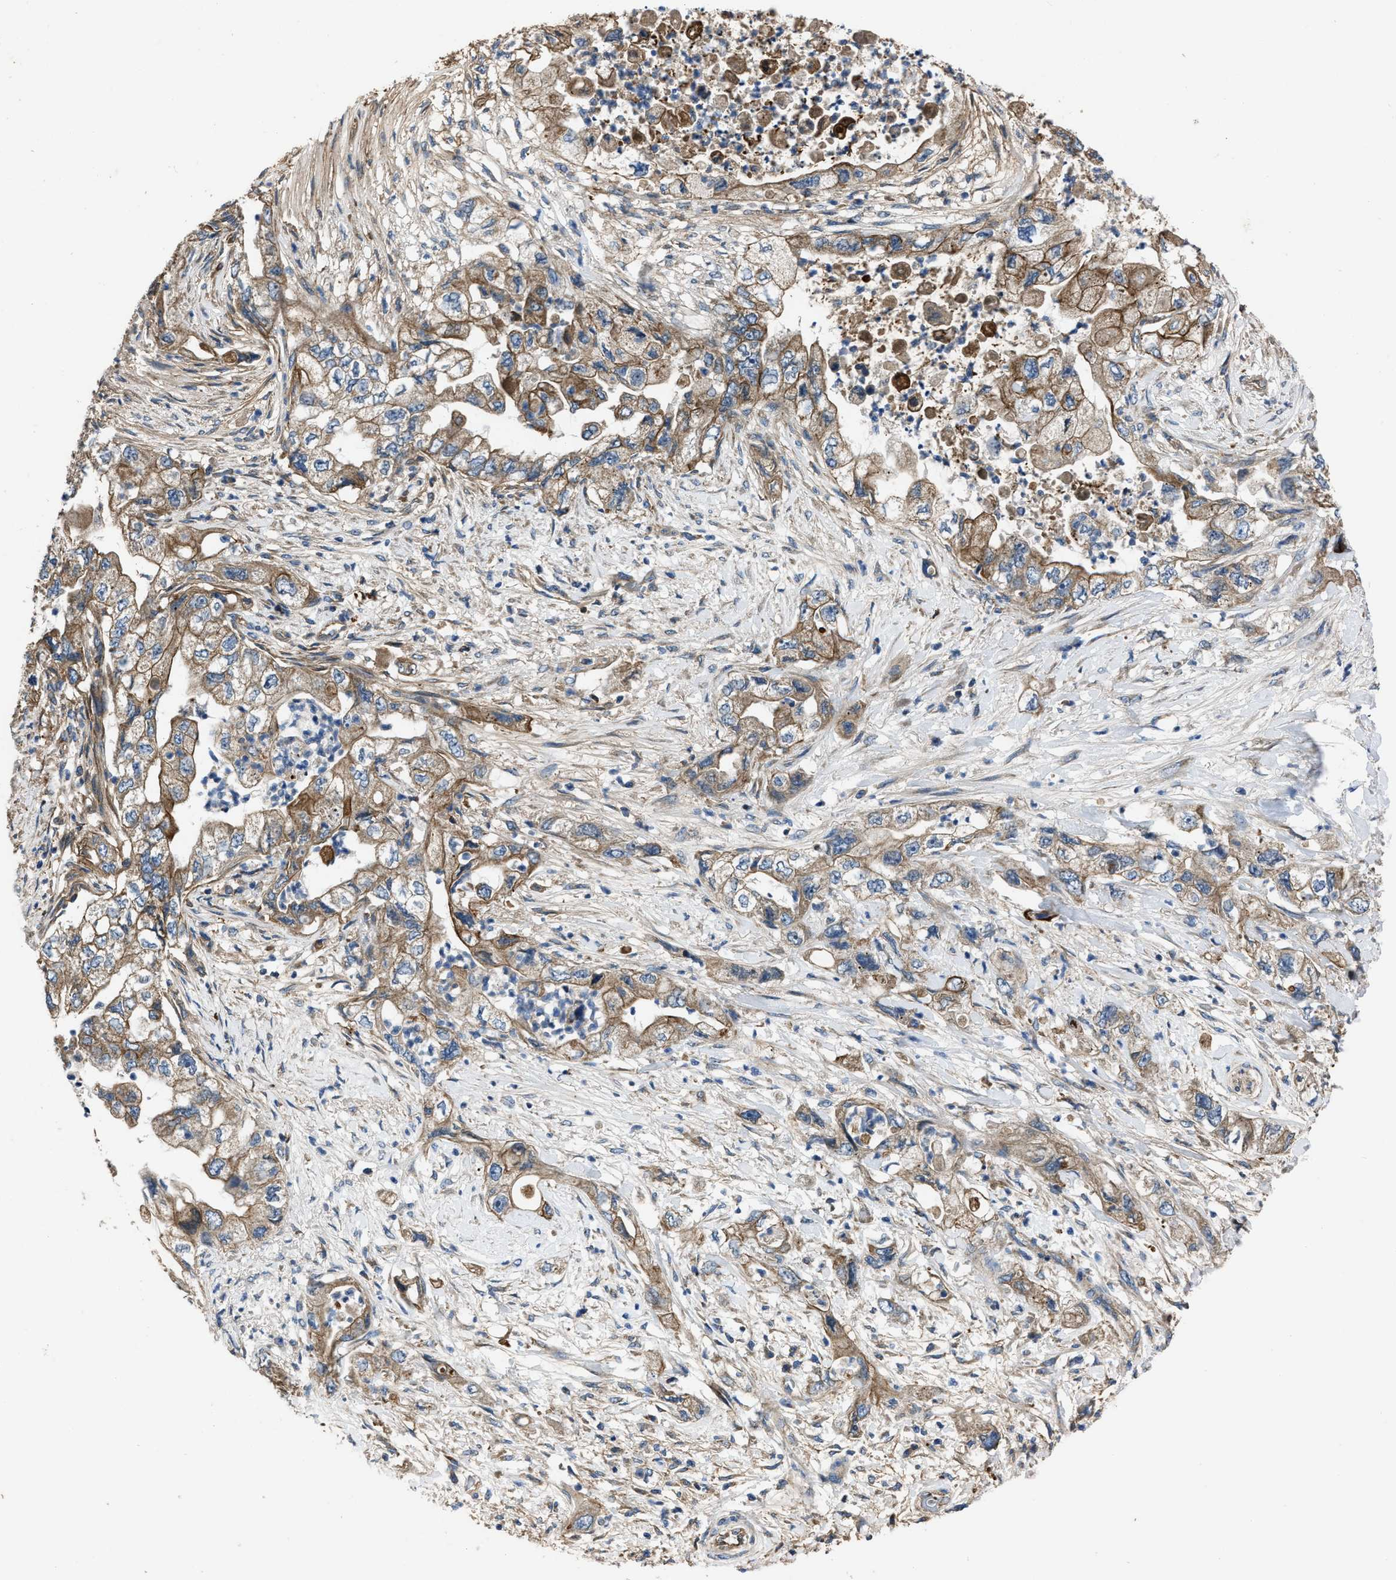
{"staining": {"intensity": "moderate", "quantity": ">75%", "location": "cytoplasmic/membranous"}, "tissue": "pancreatic cancer", "cell_type": "Tumor cells", "image_type": "cancer", "snomed": [{"axis": "morphology", "description": "Adenocarcinoma, NOS"}, {"axis": "topography", "description": "Pancreas"}], "caption": "Immunohistochemistry (IHC) of human adenocarcinoma (pancreatic) exhibits medium levels of moderate cytoplasmic/membranous staining in about >75% of tumor cells.", "gene": "ERC1", "patient": {"sex": "female", "age": 73}}